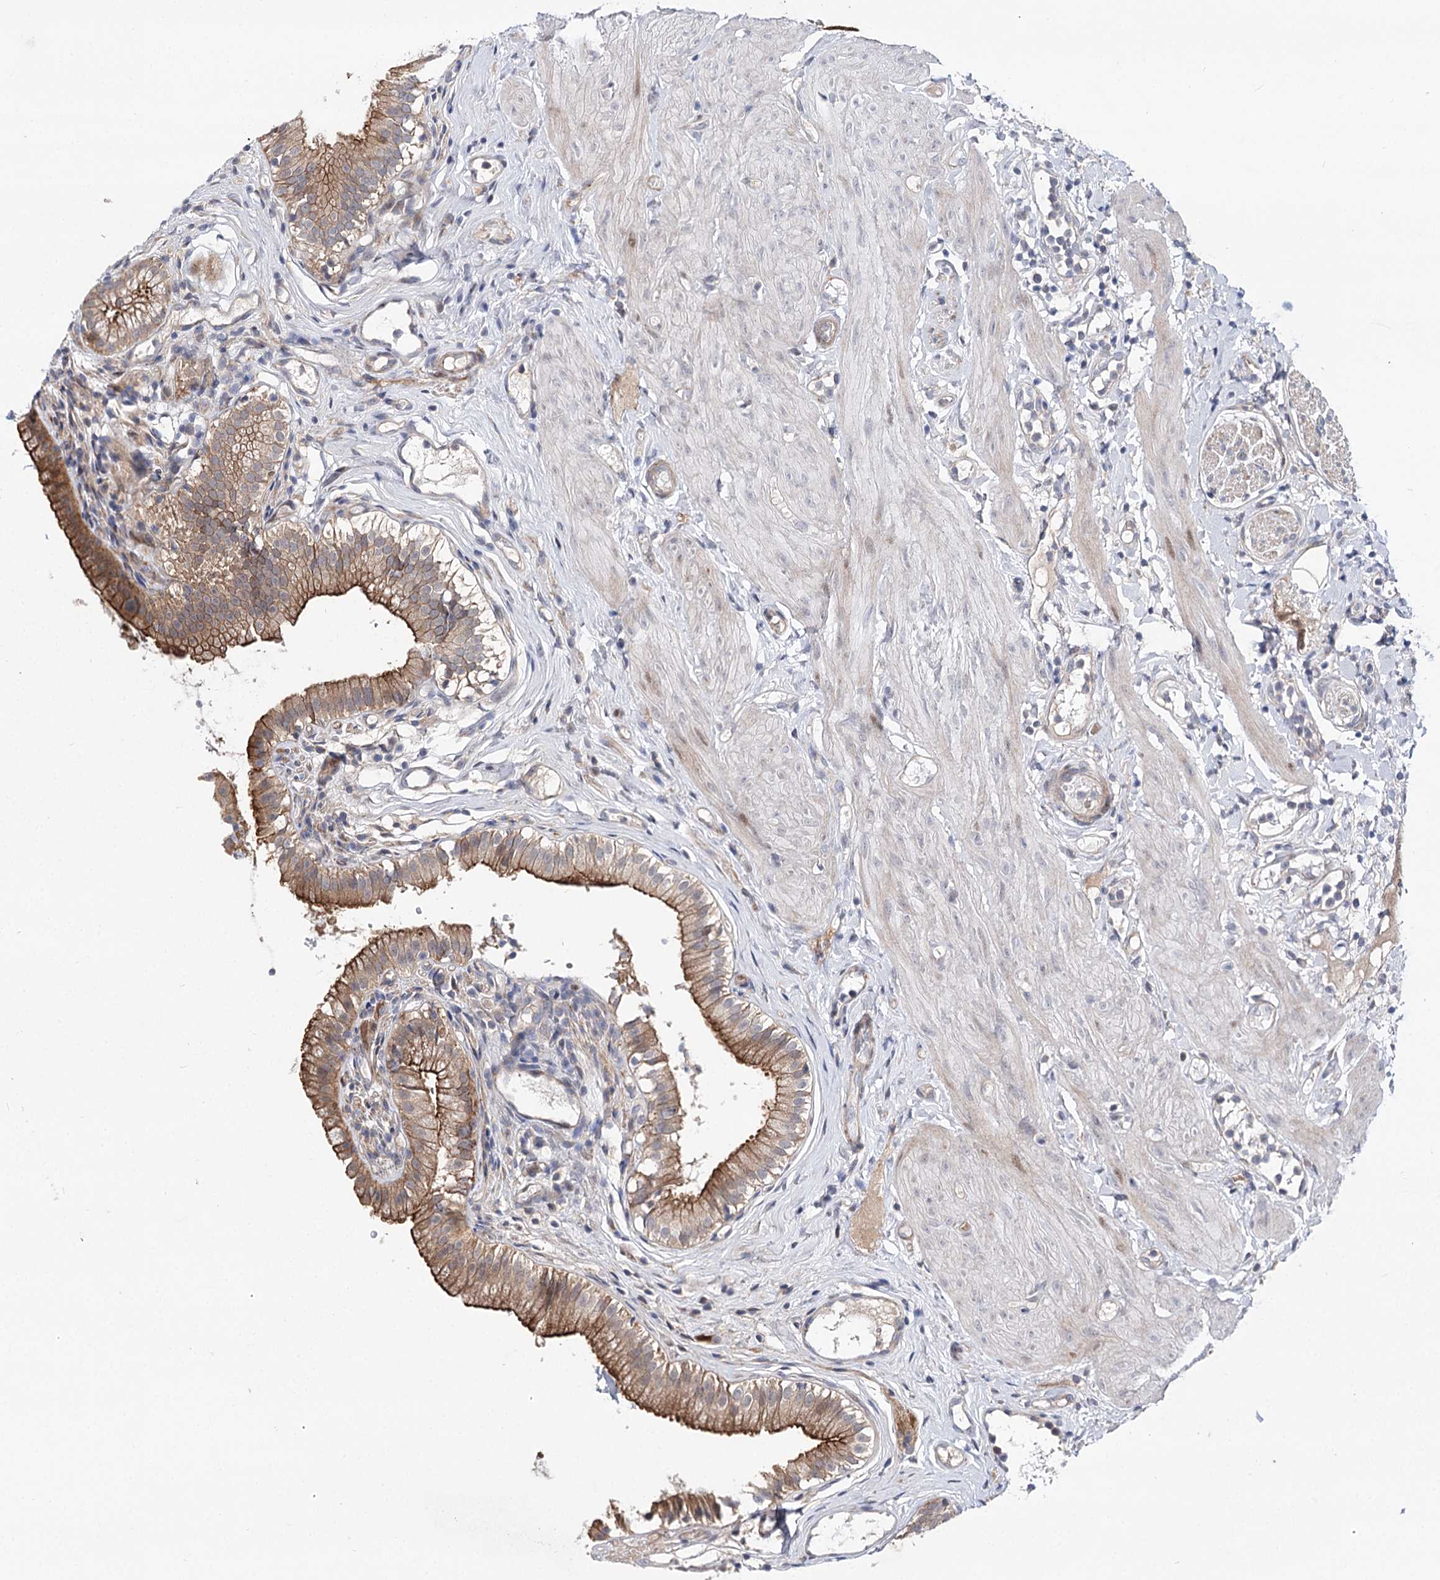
{"staining": {"intensity": "moderate", "quantity": ">75%", "location": "cytoplasmic/membranous"}, "tissue": "gallbladder", "cell_type": "Glandular cells", "image_type": "normal", "snomed": [{"axis": "morphology", "description": "Normal tissue, NOS"}, {"axis": "topography", "description": "Gallbladder"}], "caption": "The micrograph exhibits immunohistochemical staining of normal gallbladder. There is moderate cytoplasmic/membranous expression is identified in about >75% of glandular cells. (brown staining indicates protein expression, while blue staining denotes nuclei).", "gene": "ARHGAP32", "patient": {"sex": "female", "age": 26}}